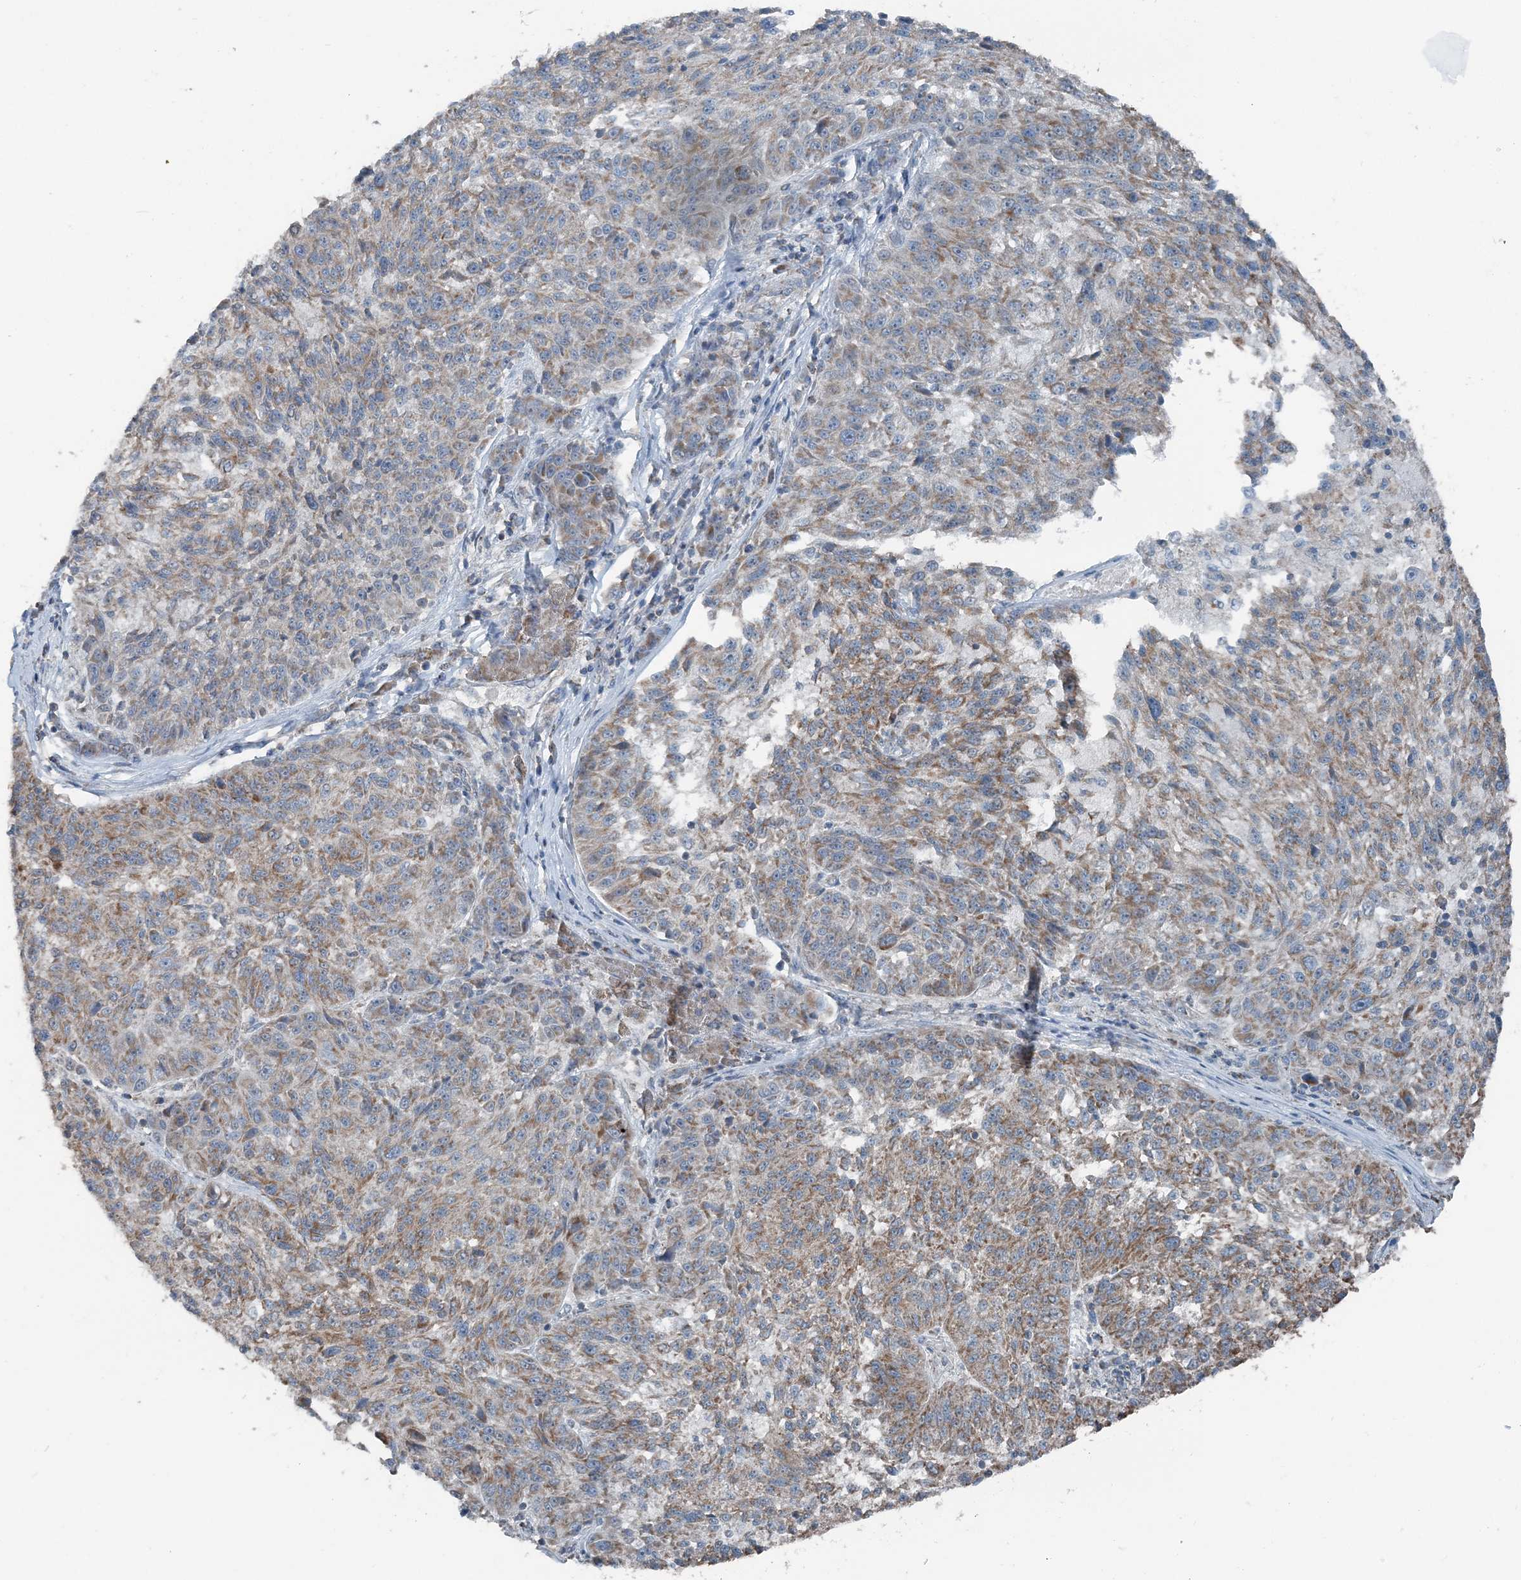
{"staining": {"intensity": "moderate", "quantity": ">75%", "location": "cytoplasmic/membranous"}, "tissue": "melanoma", "cell_type": "Tumor cells", "image_type": "cancer", "snomed": [{"axis": "morphology", "description": "Malignant melanoma, NOS"}, {"axis": "topography", "description": "Skin"}], "caption": "A high-resolution image shows immunohistochemistry (IHC) staining of melanoma, which exhibits moderate cytoplasmic/membranous positivity in about >75% of tumor cells. Using DAB (brown) and hematoxylin (blue) stains, captured at high magnification using brightfield microscopy.", "gene": "SUCLG1", "patient": {"sex": "male", "age": 53}}